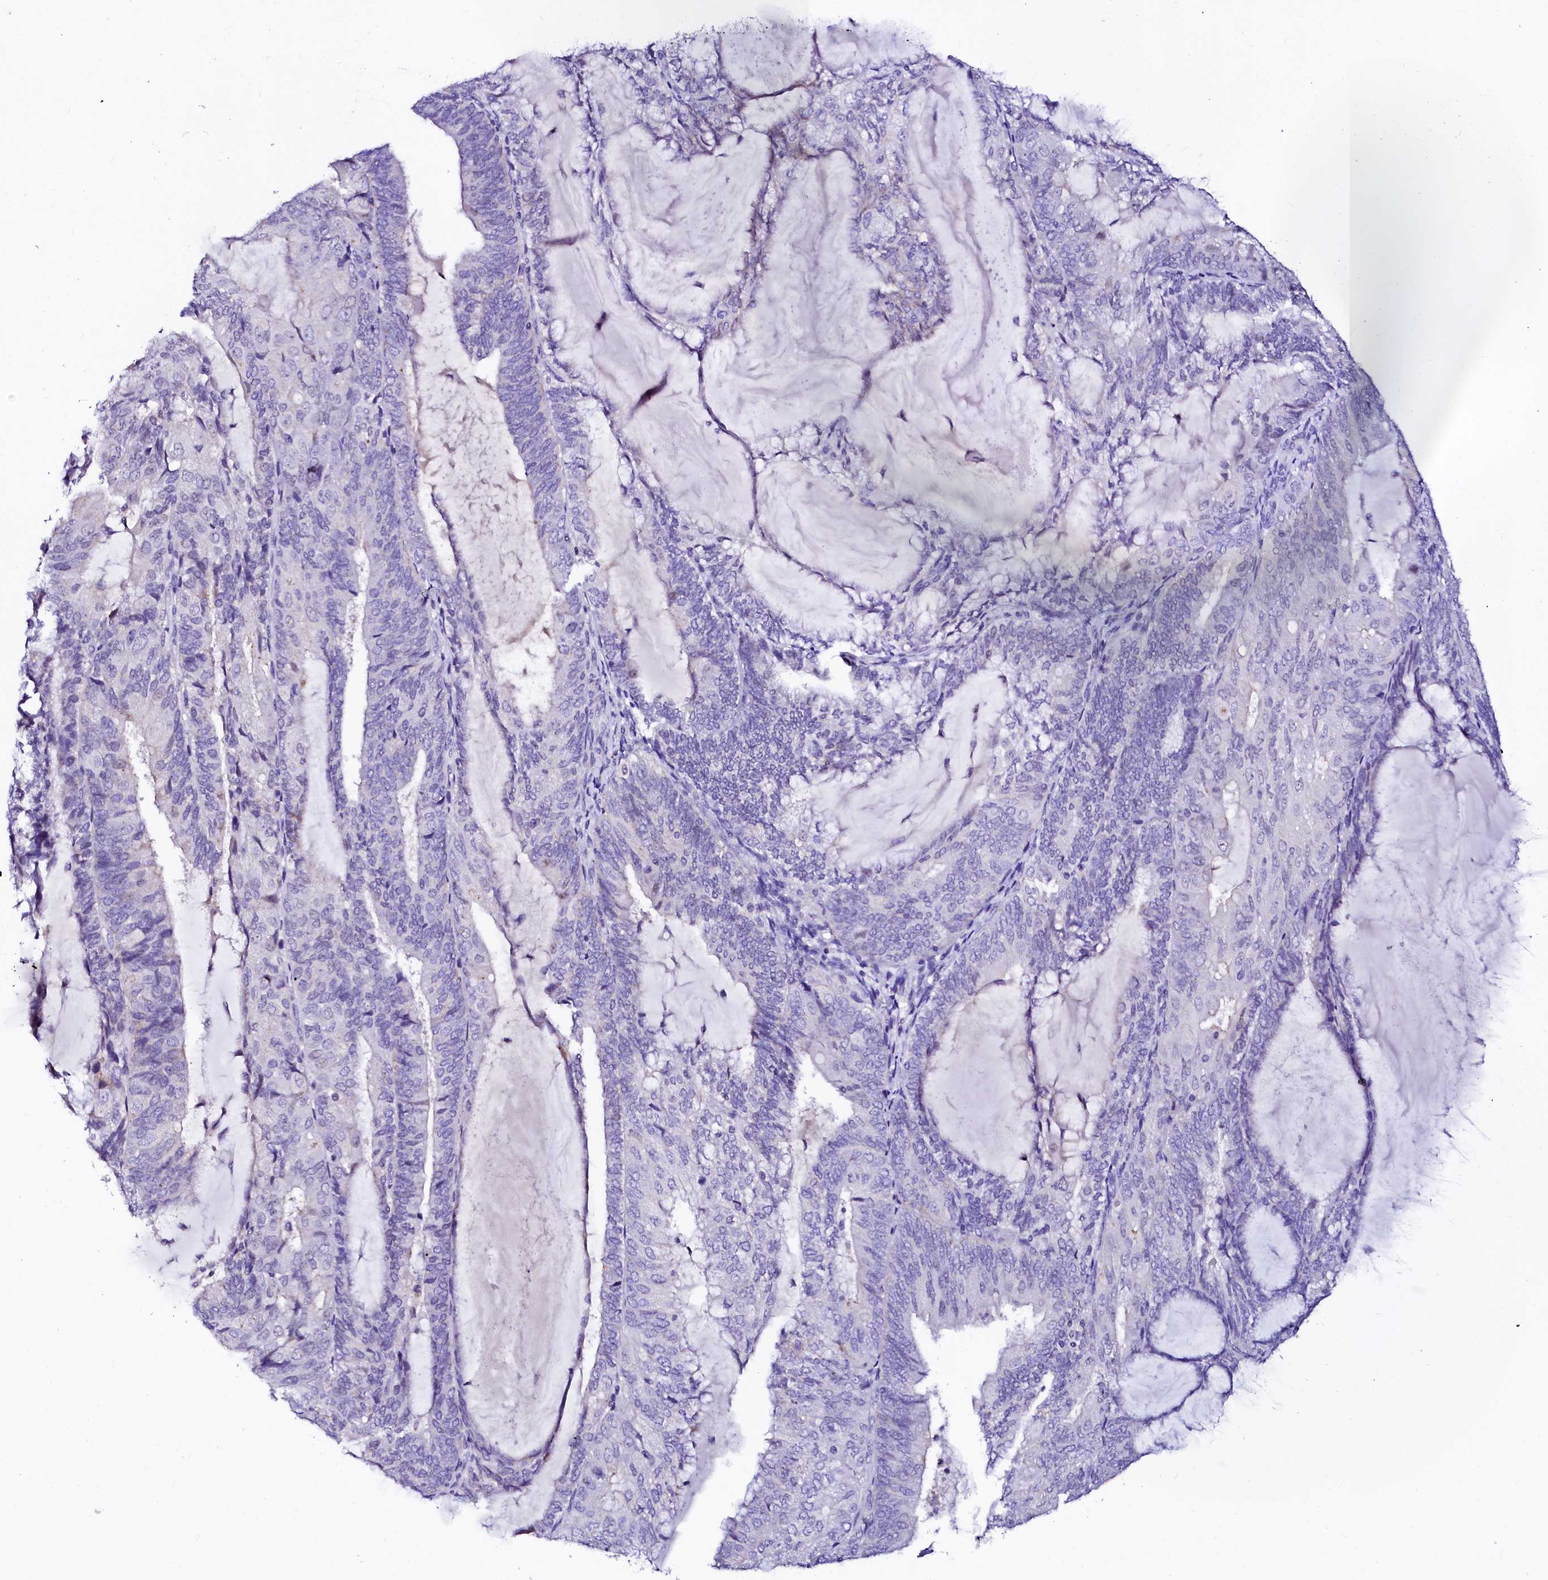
{"staining": {"intensity": "negative", "quantity": "none", "location": "none"}, "tissue": "endometrial cancer", "cell_type": "Tumor cells", "image_type": "cancer", "snomed": [{"axis": "morphology", "description": "Adenocarcinoma, NOS"}, {"axis": "topography", "description": "Endometrium"}], "caption": "High power microscopy image of an immunohistochemistry (IHC) image of adenocarcinoma (endometrial), revealing no significant staining in tumor cells.", "gene": "NALF1", "patient": {"sex": "female", "age": 81}}